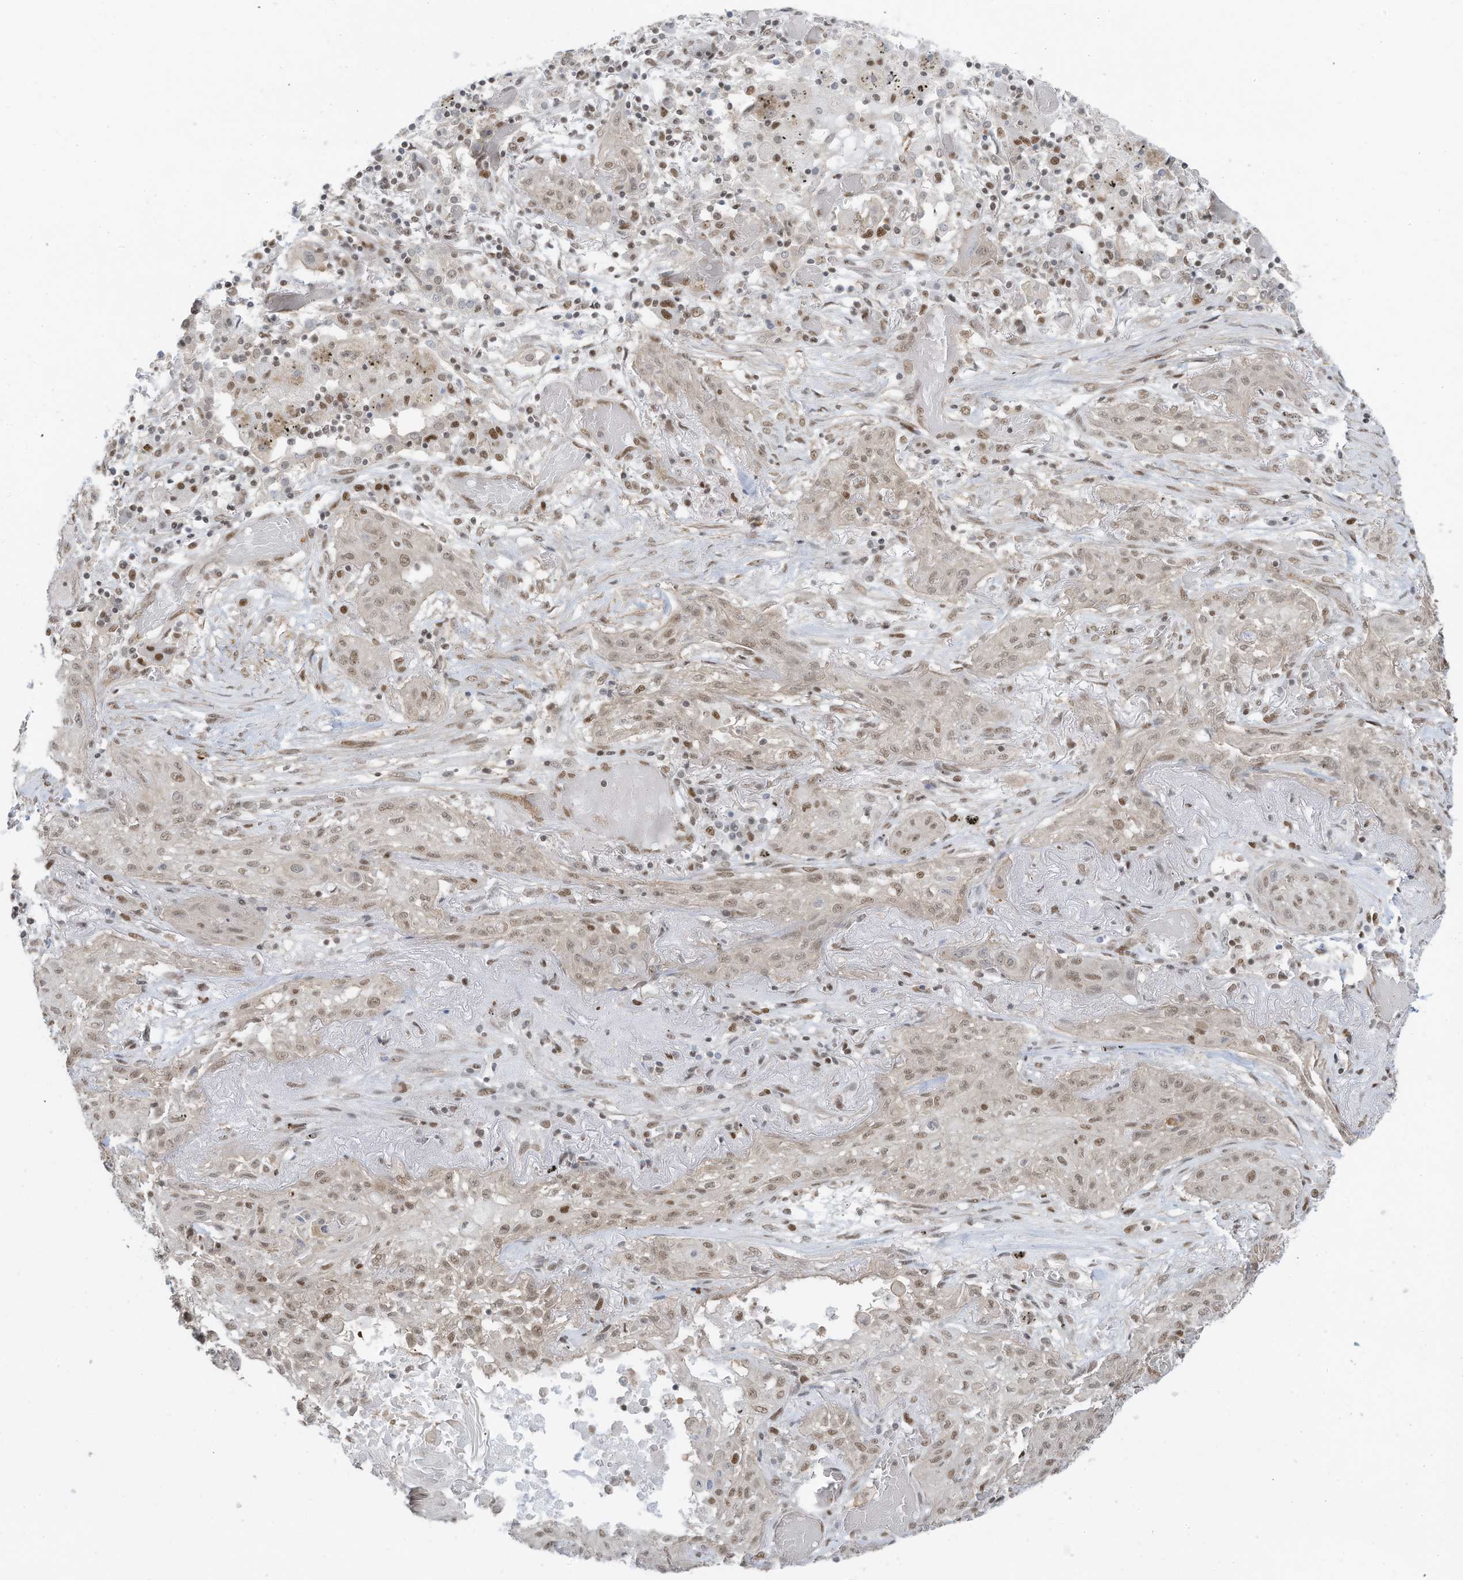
{"staining": {"intensity": "moderate", "quantity": ">75%", "location": "nuclear"}, "tissue": "lung cancer", "cell_type": "Tumor cells", "image_type": "cancer", "snomed": [{"axis": "morphology", "description": "Squamous cell carcinoma, NOS"}, {"axis": "topography", "description": "Lung"}], "caption": "IHC (DAB (3,3'-diaminobenzidine)) staining of human lung cancer reveals moderate nuclear protein expression in approximately >75% of tumor cells.", "gene": "DBR1", "patient": {"sex": "female", "age": 47}}